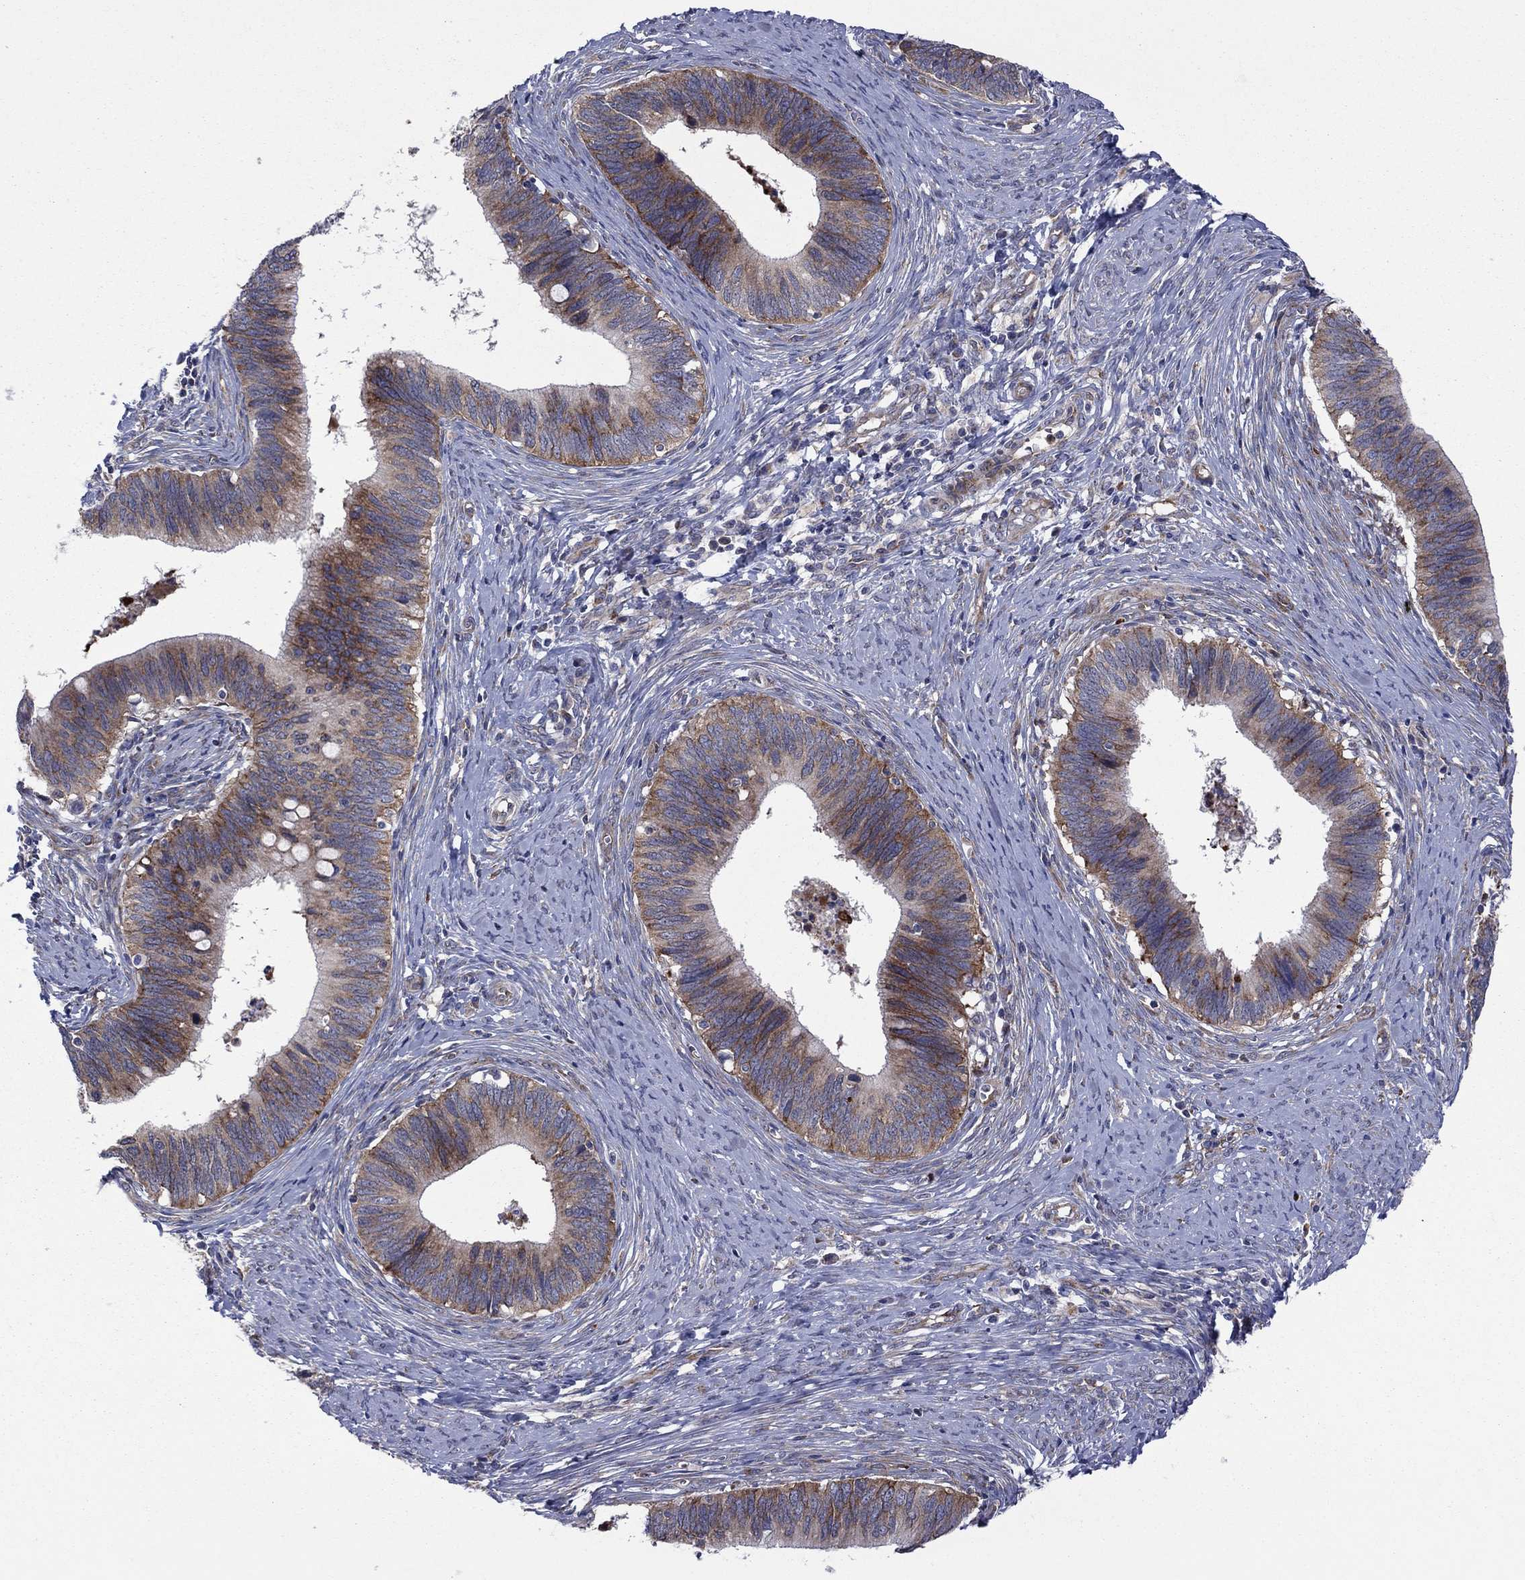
{"staining": {"intensity": "strong", "quantity": "25%-75%", "location": "cytoplasmic/membranous"}, "tissue": "cervical cancer", "cell_type": "Tumor cells", "image_type": "cancer", "snomed": [{"axis": "morphology", "description": "Adenocarcinoma, NOS"}, {"axis": "topography", "description": "Cervix"}], "caption": "A histopathology image showing strong cytoplasmic/membranous positivity in about 25%-75% of tumor cells in adenocarcinoma (cervical), as visualized by brown immunohistochemical staining.", "gene": "GPR155", "patient": {"sex": "female", "age": 42}}